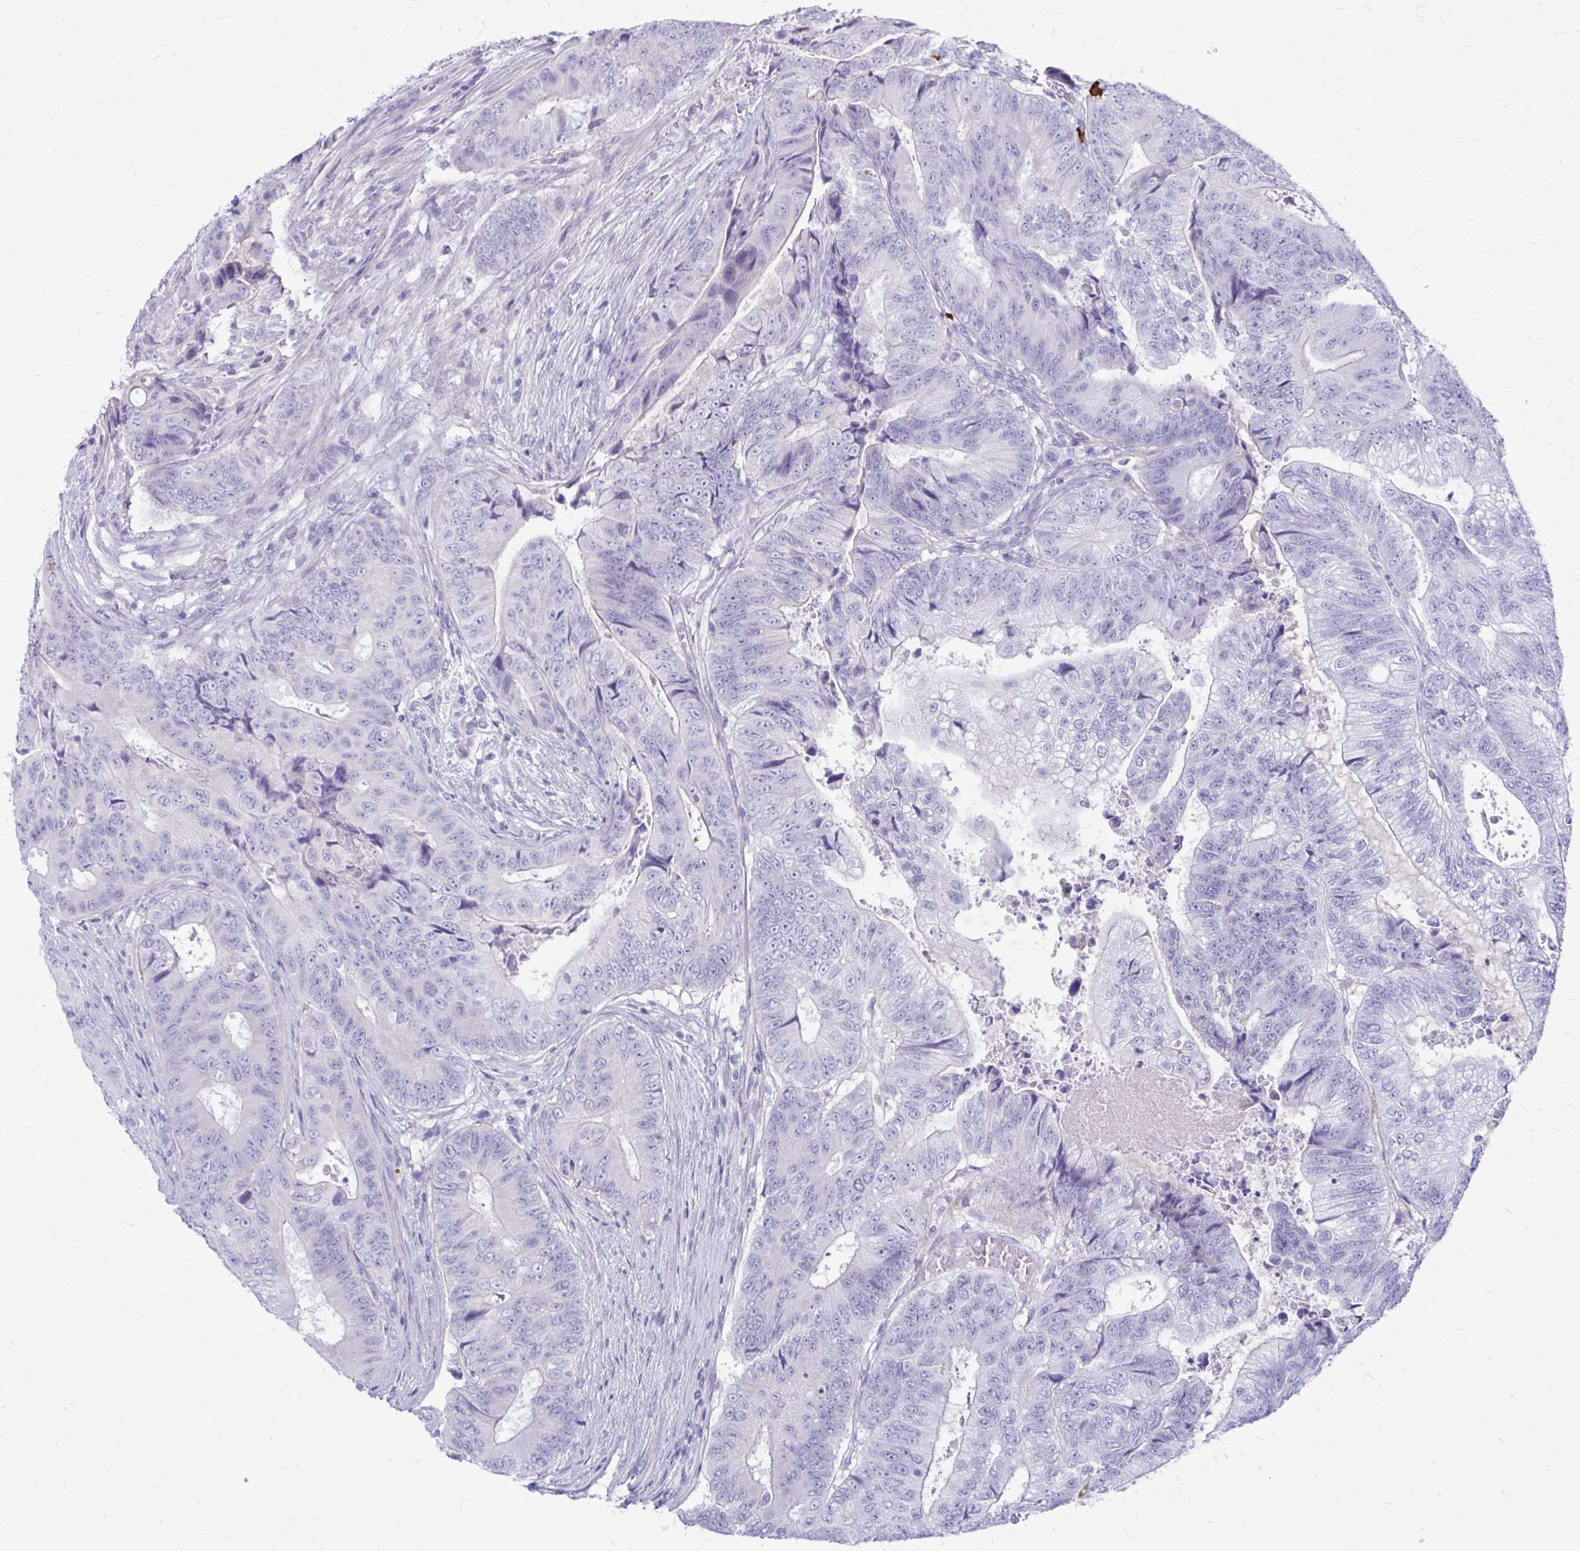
{"staining": {"intensity": "negative", "quantity": "none", "location": "none"}, "tissue": "colorectal cancer", "cell_type": "Tumor cells", "image_type": "cancer", "snomed": [{"axis": "morphology", "description": "Adenocarcinoma, NOS"}, {"axis": "topography", "description": "Colon"}], "caption": "A high-resolution micrograph shows IHC staining of colorectal cancer (adenocarcinoma), which shows no significant expression in tumor cells. Nuclei are stained in blue.", "gene": "IGSF5", "patient": {"sex": "female", "age": 48}}